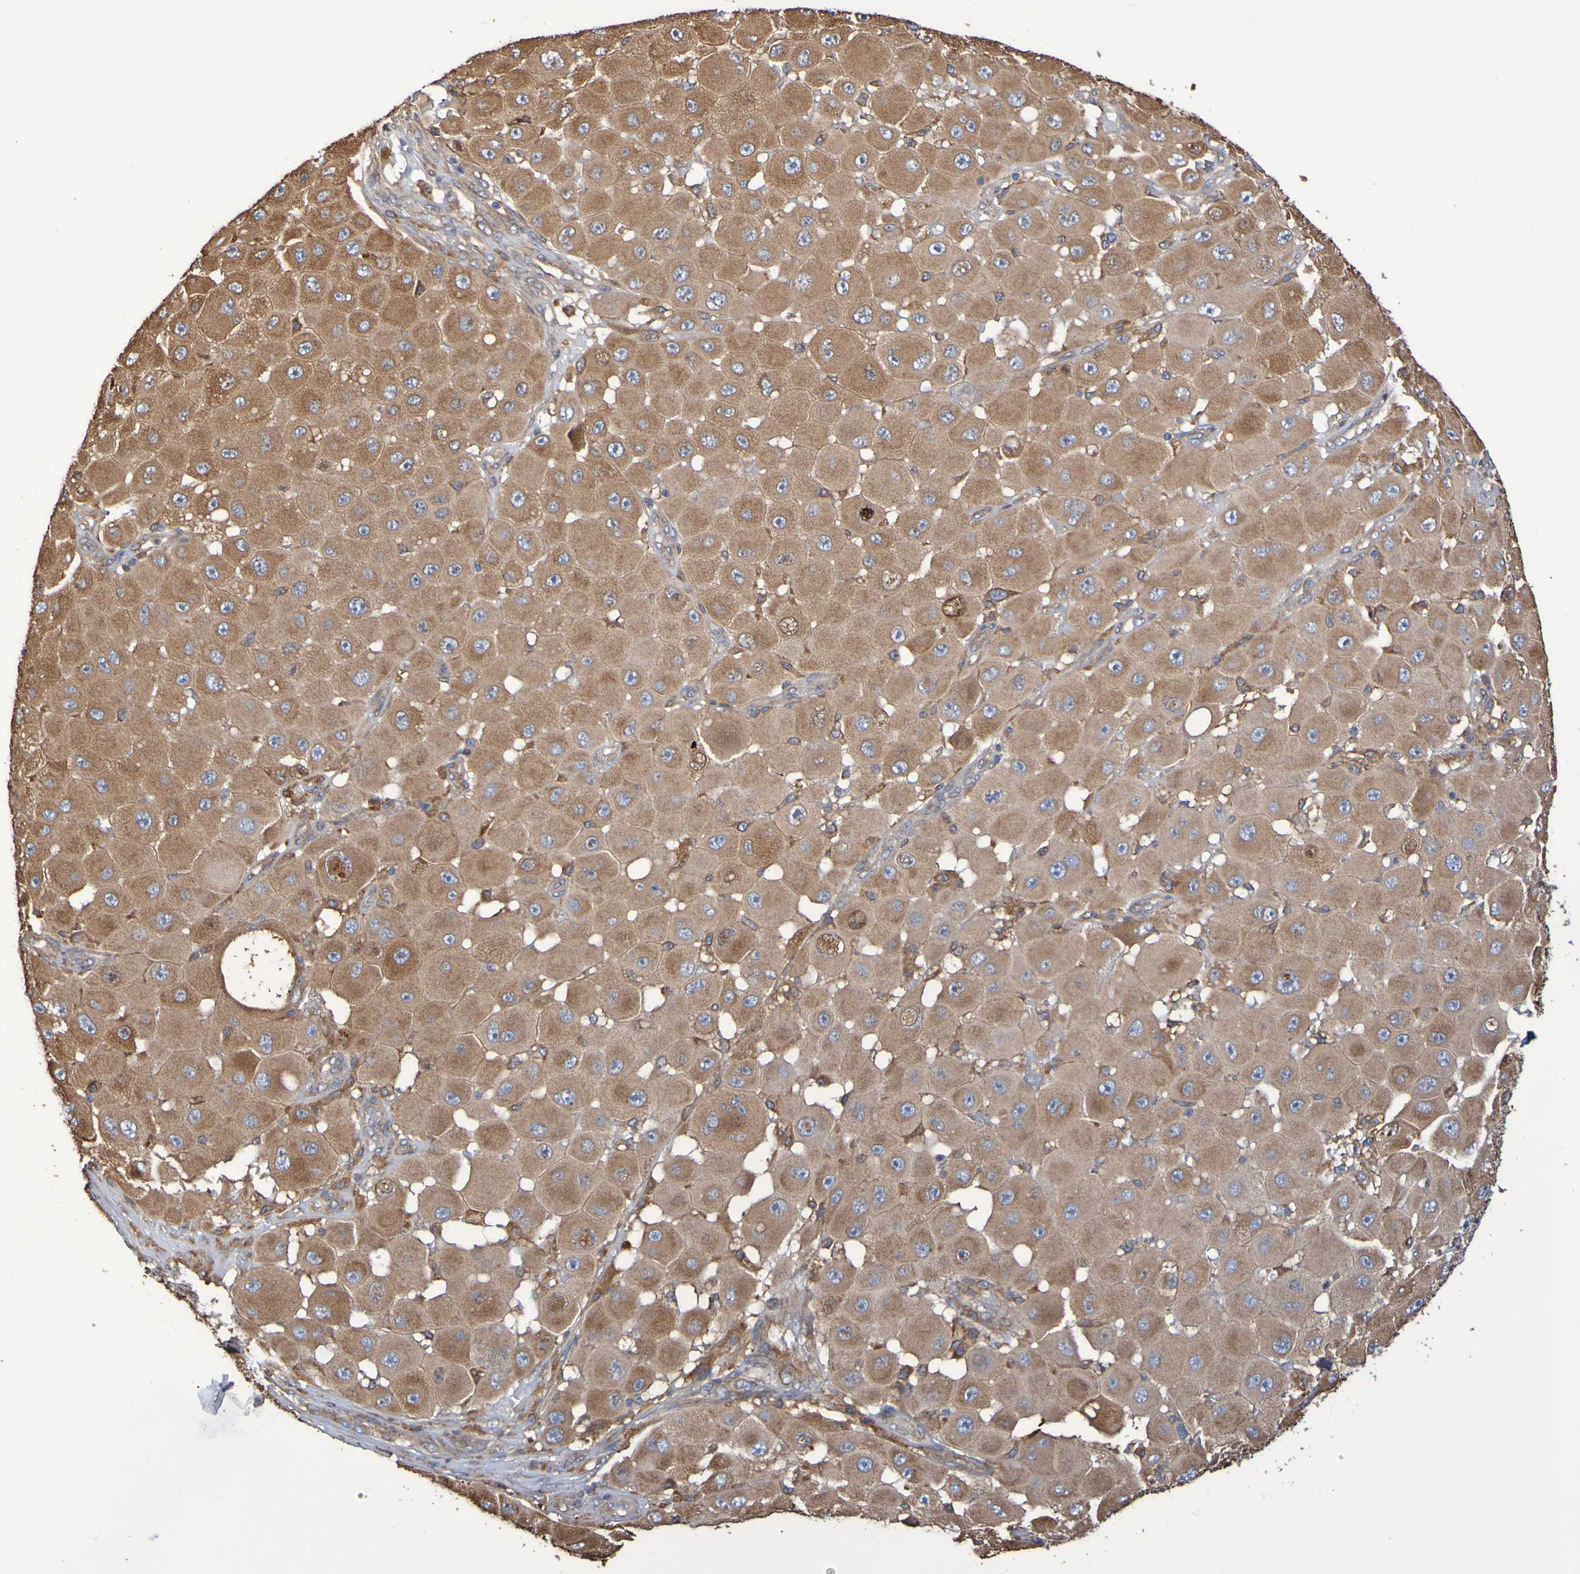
{"staining": {"intensity": "moderate", "quantity": ">75%", "location": "cytoplasmic/membranous"}, "tissue": "melanoma", "cell_type": "Tumor cells", "image_type": "cancer", "snomed": [{"axis": "morphology", "description": "Malignant melanoma, NOS"}, {"axis": "topography", "description": "Skin"}], "caption": "Protein expression by immunohistochemistry displays moderate cytoplasmic/membranous staining in approximately >75% of tumor cells in melanoma.", "gene": "RAB11A", "patient": {"sex": "female", "age": 81}}